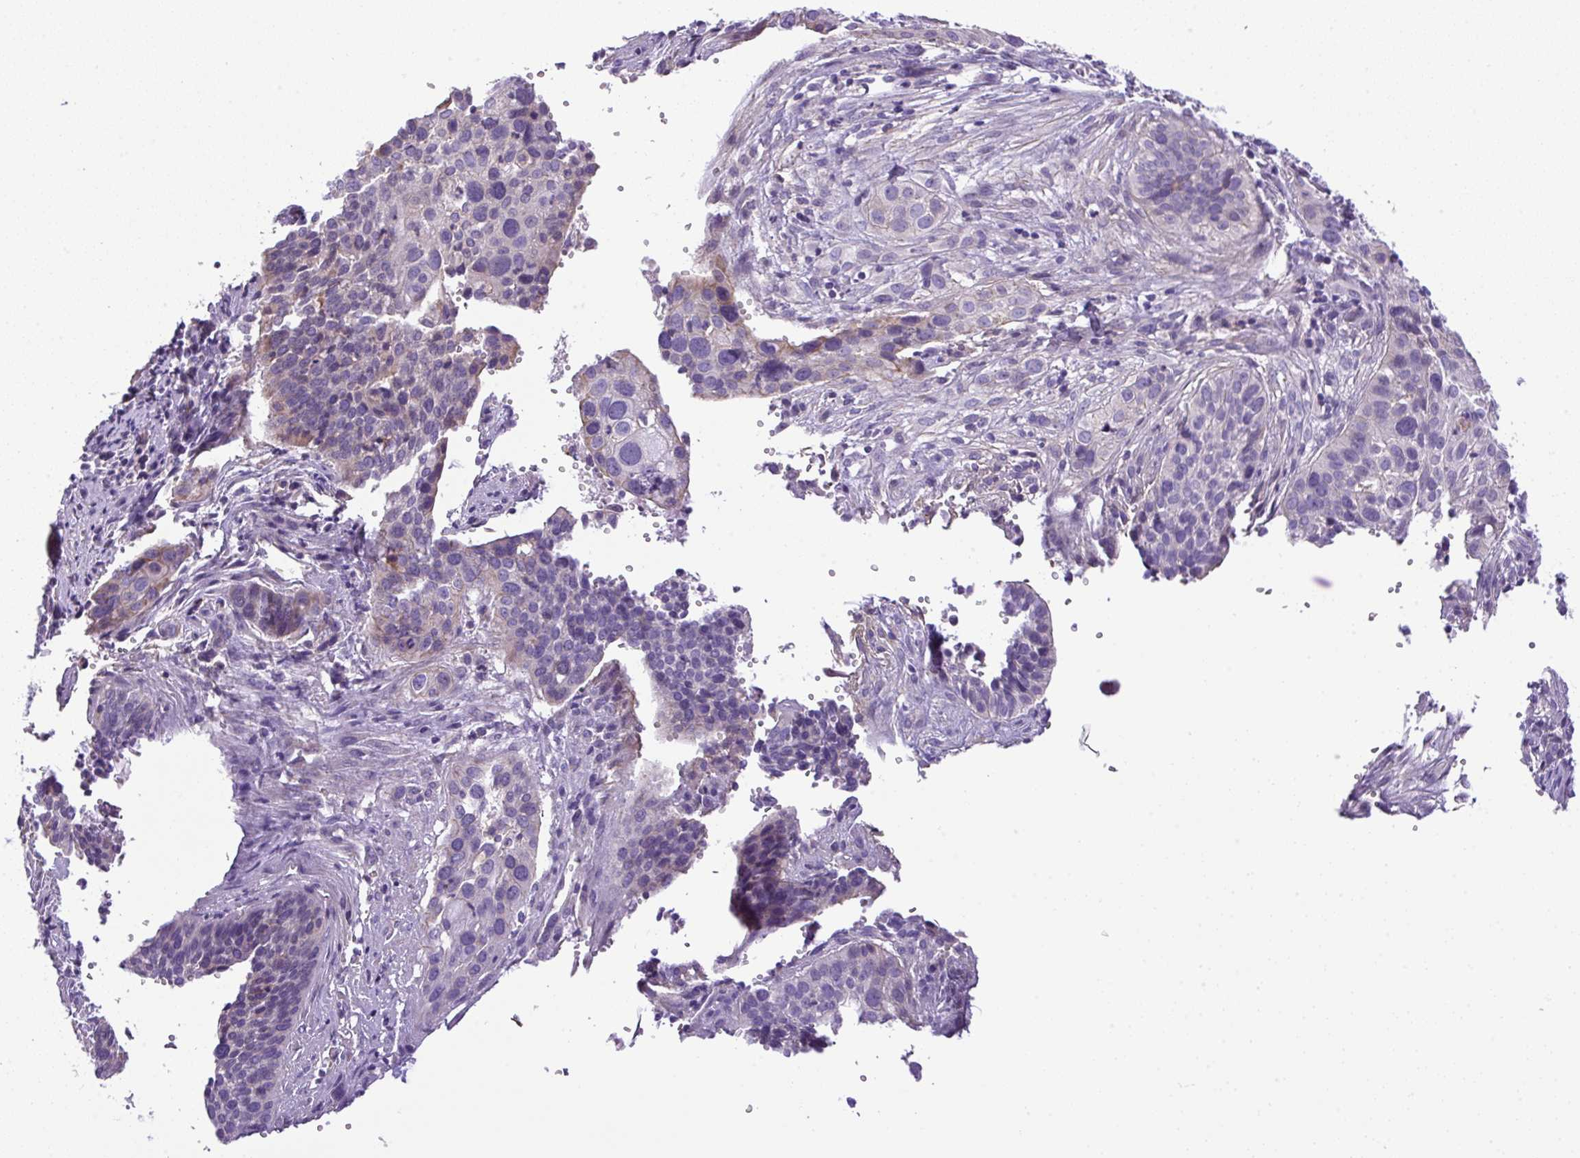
{"staining": {"intensity": "weak", "quantity": "<25%", "location": "cytoplasmic/membranous"}, "tissue": "cervical cancer", "cell_type": "Tumor cells", "image_type": "cancer", "snomed": [{"axis": "morphology", "description": "Squamous cell carcinoma, NOS"}, {"axis": "topography", "description": "Cervix"}], "caption": "Immunohistochemistry (IHC) photomicrograph of neoplastic tissue: squamous cell carcinoma (cervical) stained with DAB (3,3'-diaminobenzidine) exhibits no significant protein positivity in tumor cells. (DAB (3,3'-diaminobenzidine) IHC with hematoxylin counter stain).", "gene": "NPTN", "patient": {"sex": "female", "age": 34}}